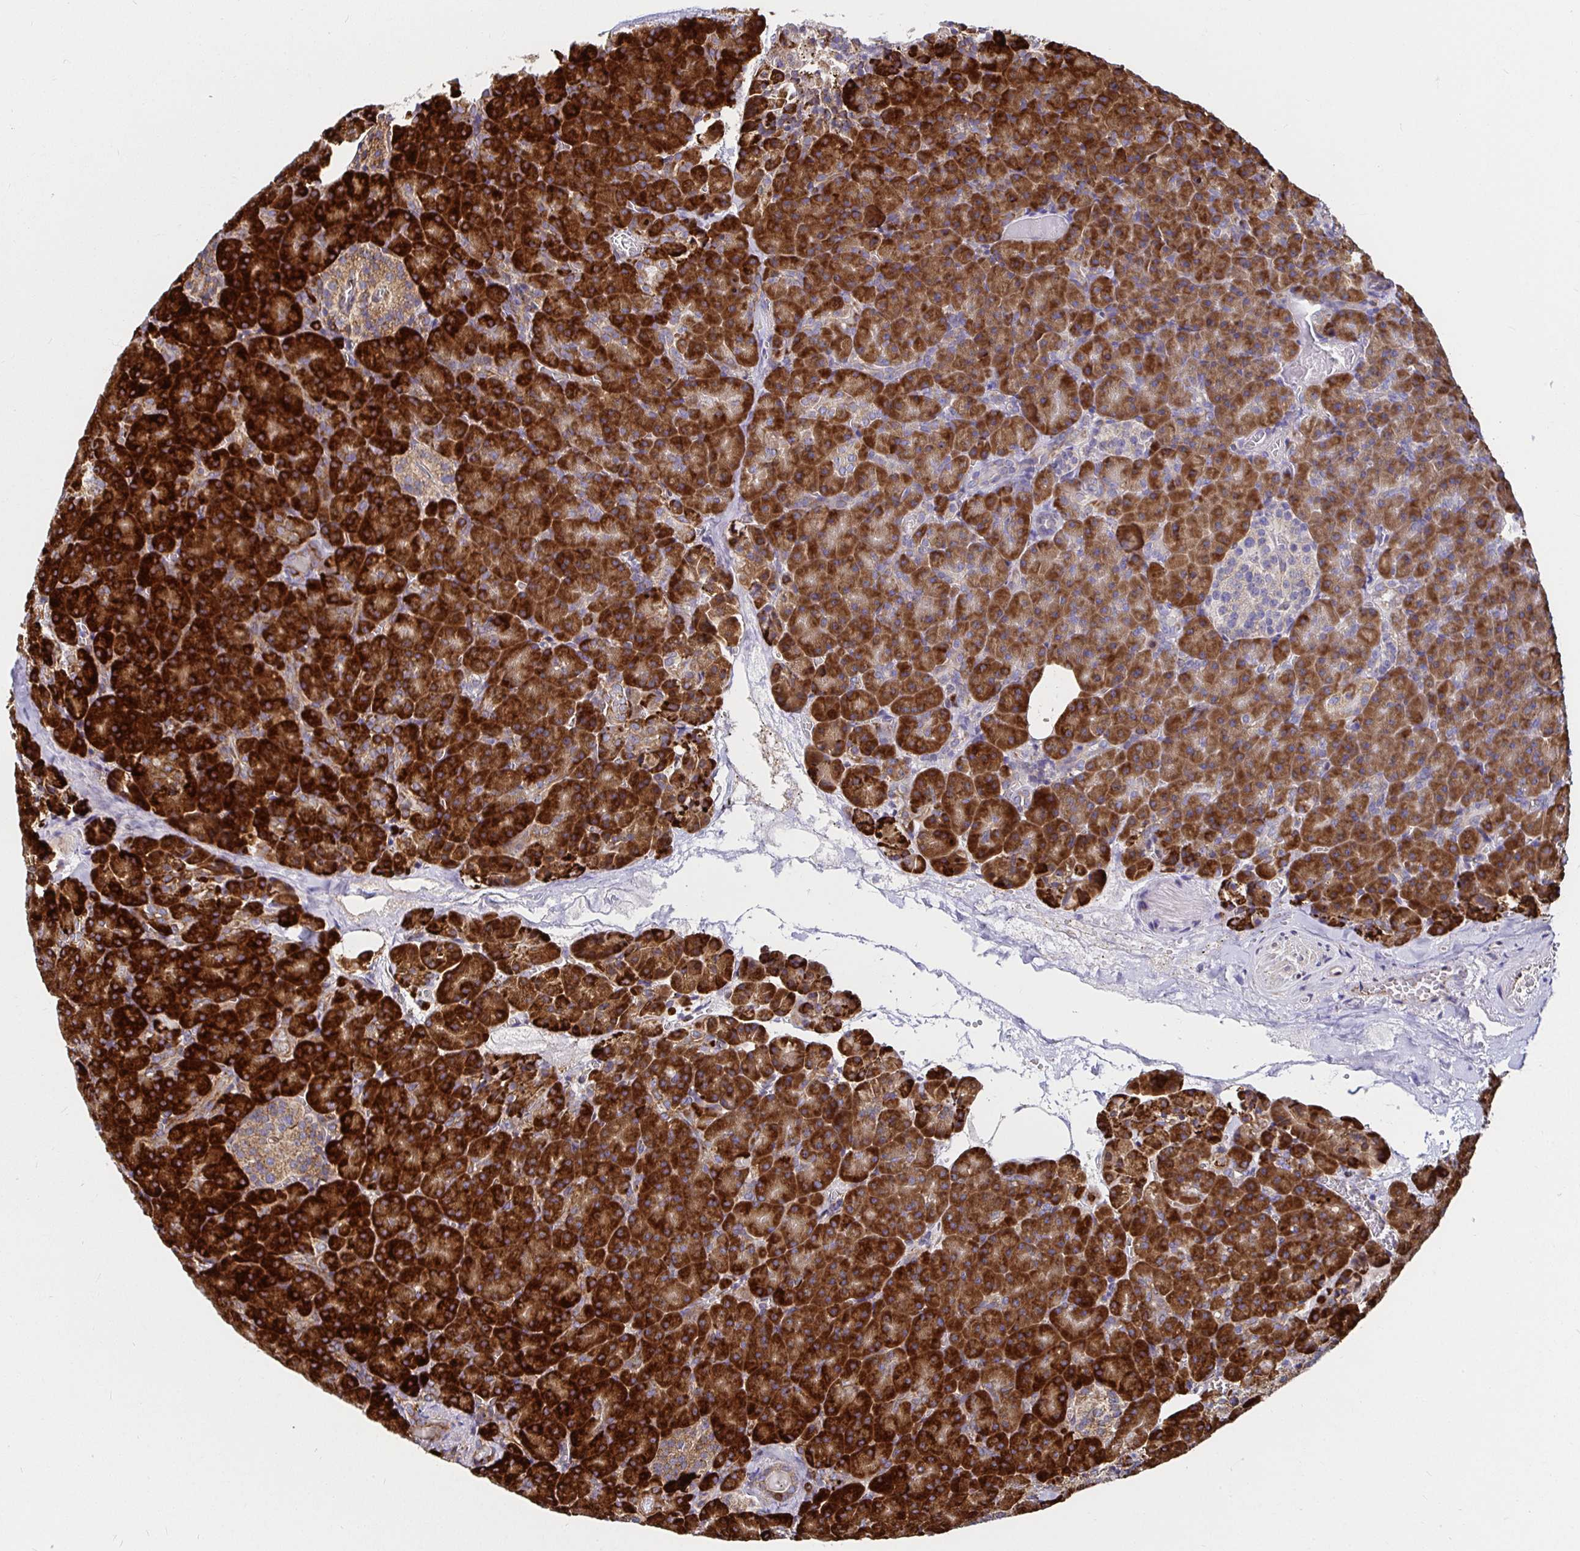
{"staining": {"intensity": "strong", "quantity": ">75%", "location": "cytoplasmic/membranous"}, "tissue": "pancreas", "cell_type": "Exocrine glandular cells", "image_type": "normal", "snomed": [{"axis": "morphology", "description": "Normal tissue, NOS"}, {"axis": "topography", "description": "Pancreas"}], "caption": "A micrograph showing strong cytoplasmic/membranous expression in about >75% of exocrine glandular cells in benign pancreas, as visualized by brown immunohistochemical staining.", "gene": "SMYD3", "patient": {"sex": "female", "age": 74}}